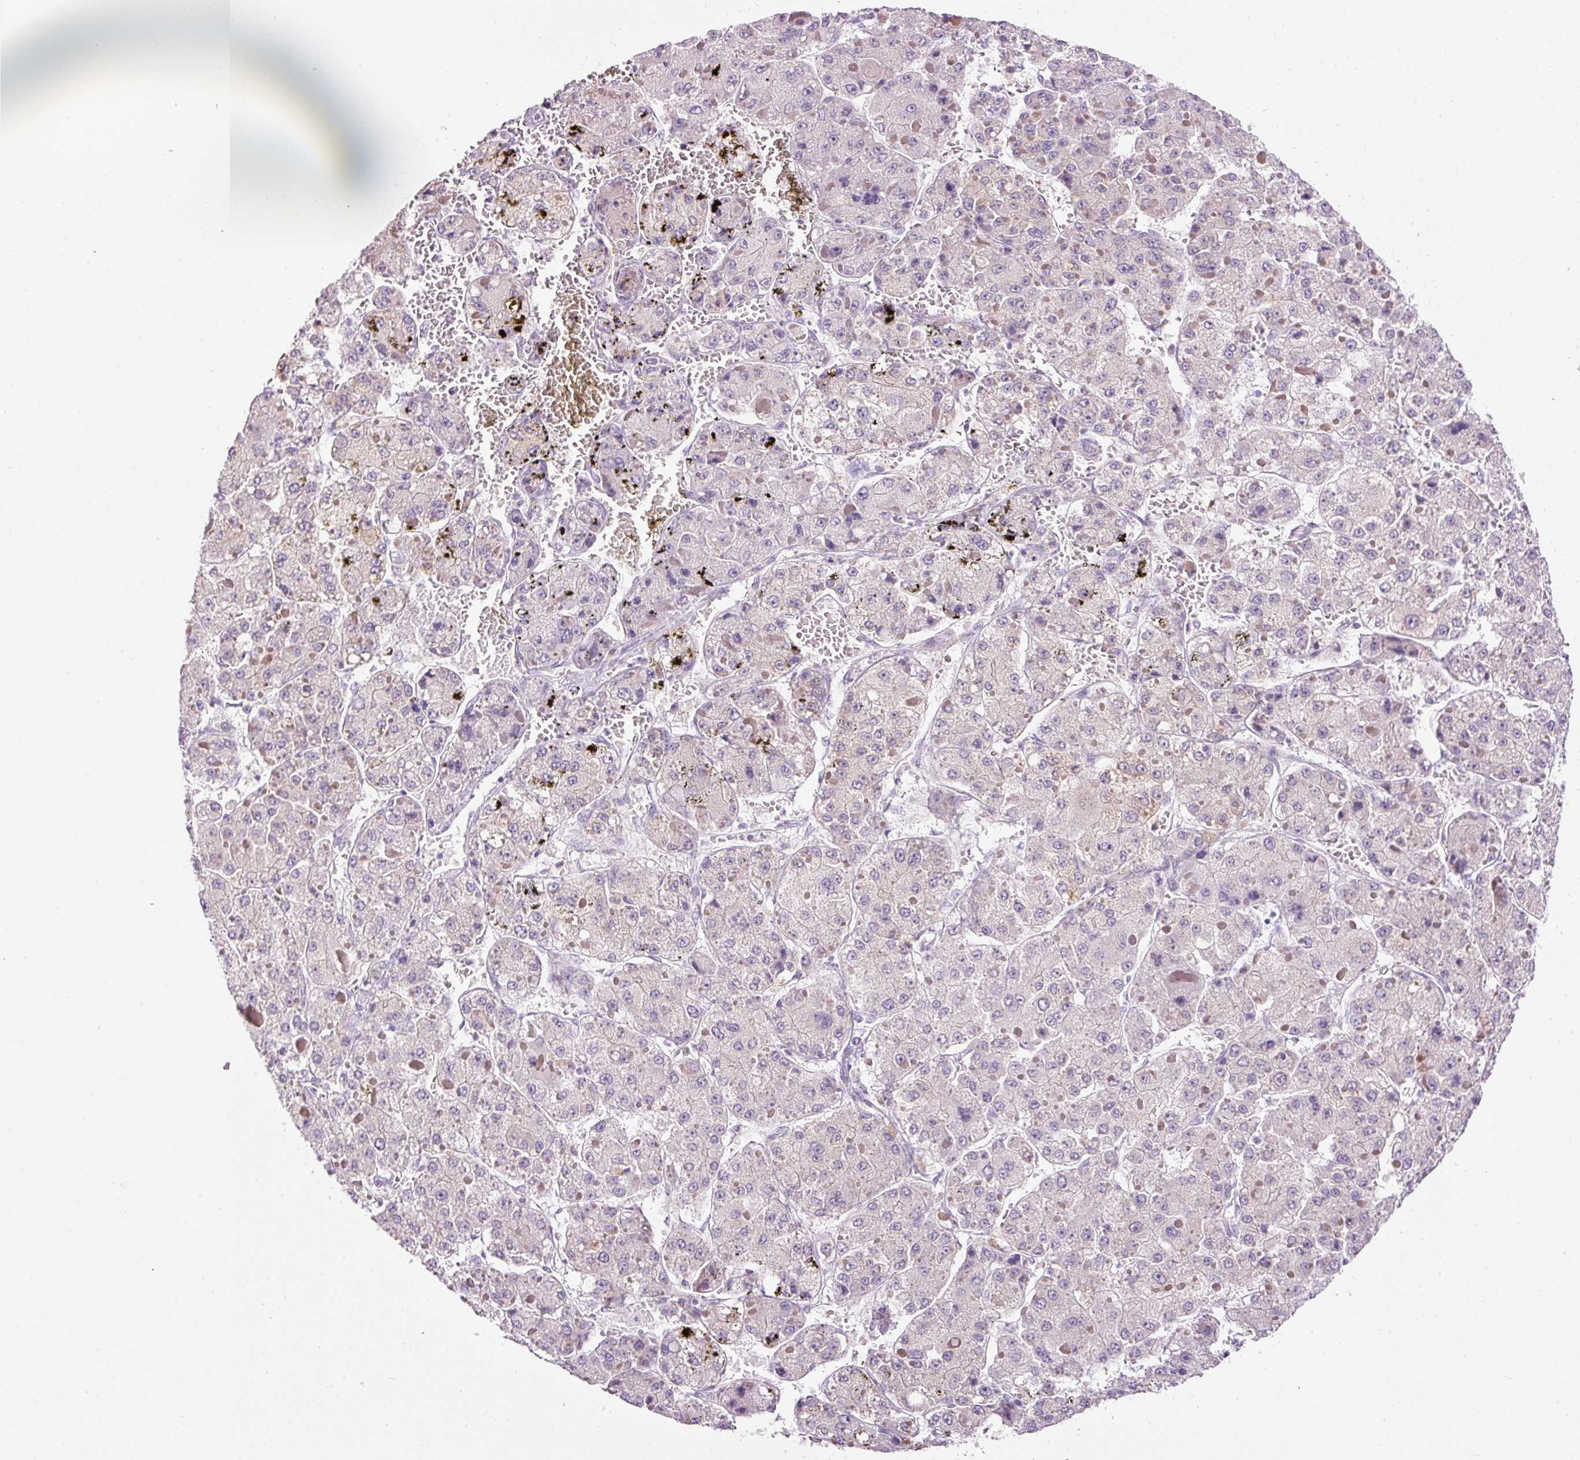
{"staining": {"intensity": "negative", "quantity": "none", "location": "none"}, "tissue": "liver cancer", "cell_type": "Tumor cells", "image_type": "cancer", "snomed": [{"axis": "morphology", "description": "Carcinoma, Hepatocellular, NOS"}, {"axis": "topography", "description": "Liver"}], "caption": "Liver cancer was stained to show a protein in brown. There is no significant staining in tumor cells.", "gene": "SRC", "patient": {"sex": "female", "age": 73}}